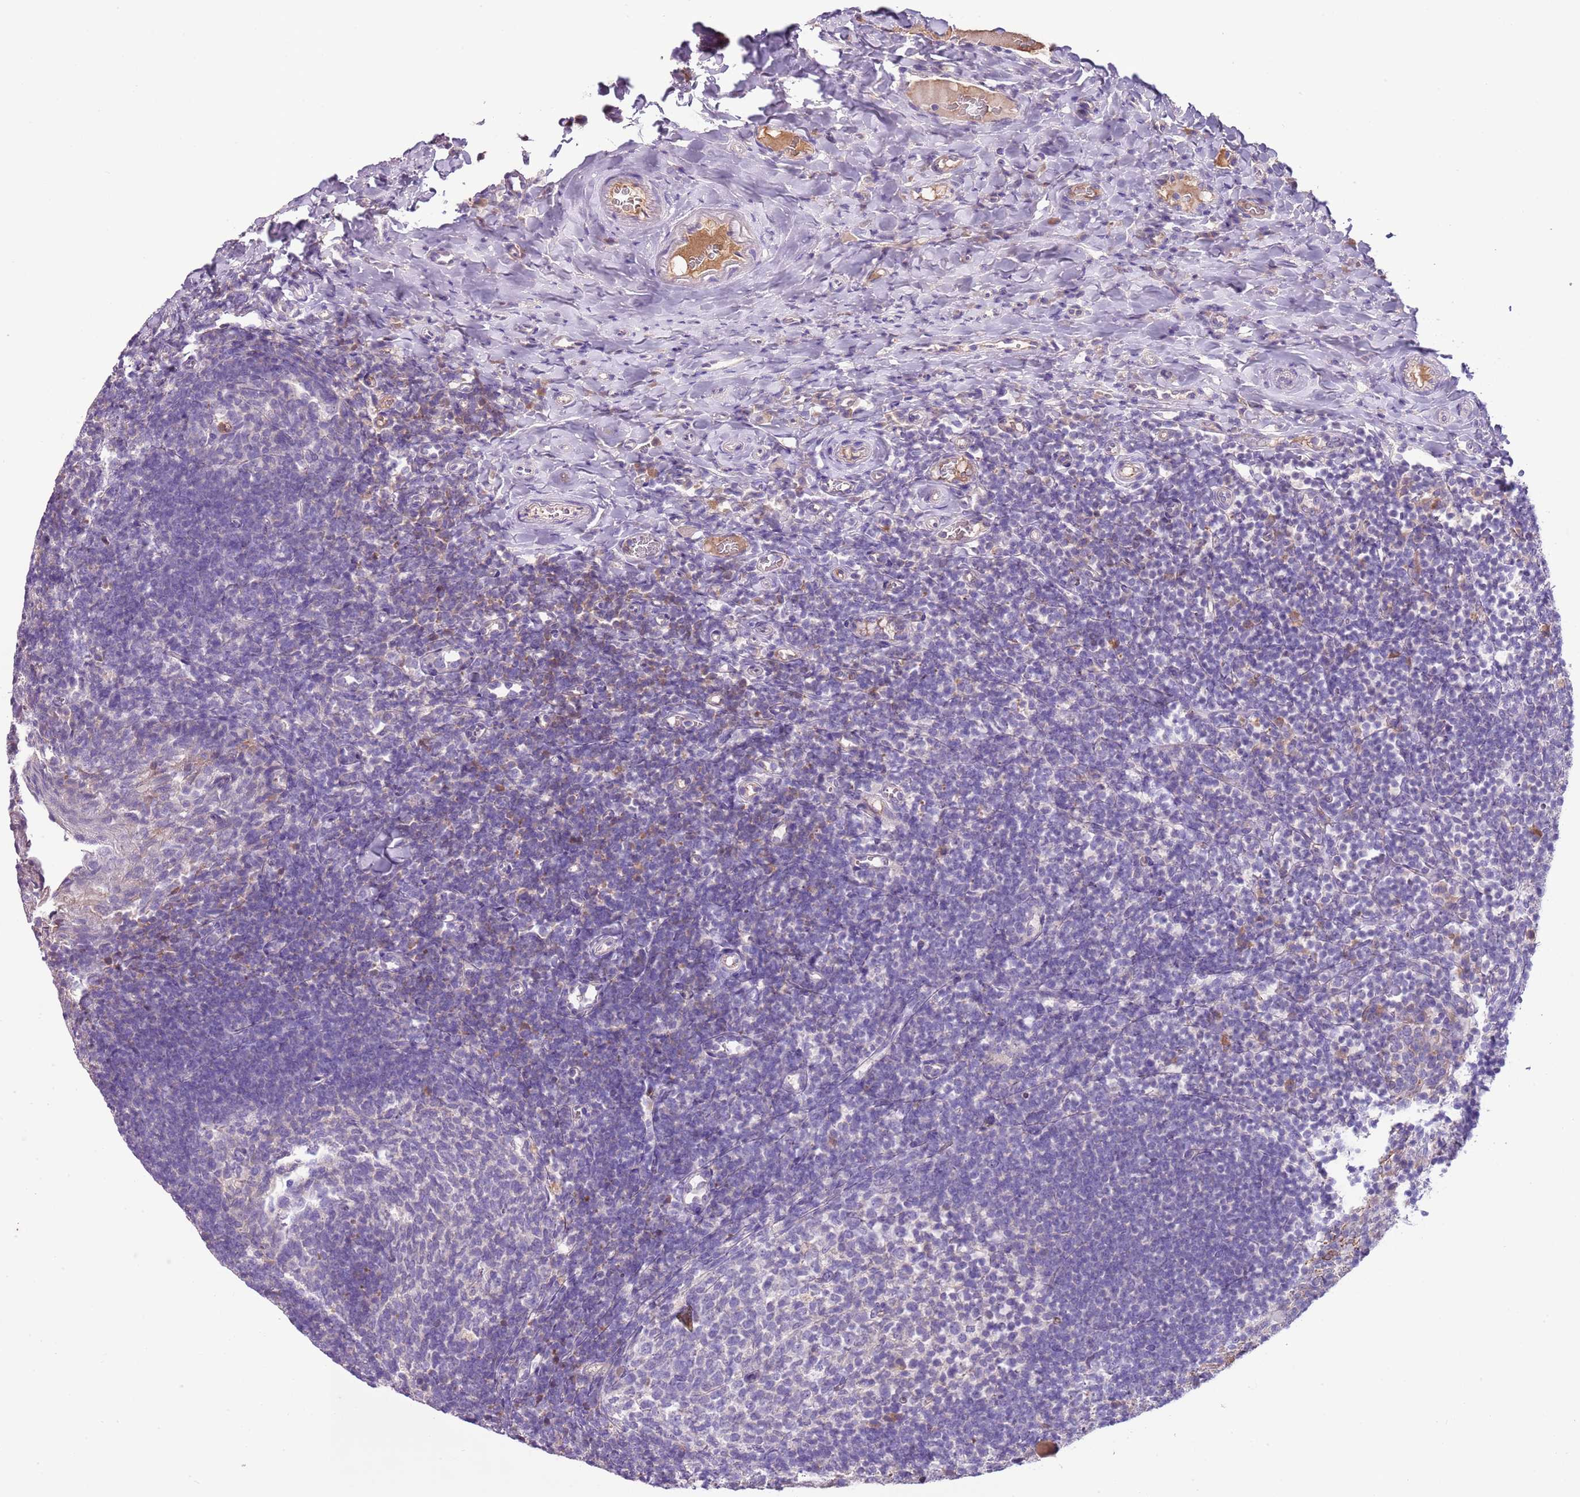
{"staining": {"intensity": "negative", "quantity": "none", "location": "none"}, "tissue": "tonsil", "cell_type": "Germinal center cells", "image_type": "normal", "snomed": [{"axis": "morphology", "description": "Normal tissue, NOS"}, {"axis": "topography", "description": "Tonsil"}], "caption": "The photomicrograph shows no staining of germinal center cells in benign tonsil.", "gene": "HES3", "patient": {"sex": "female", "age": 10}}